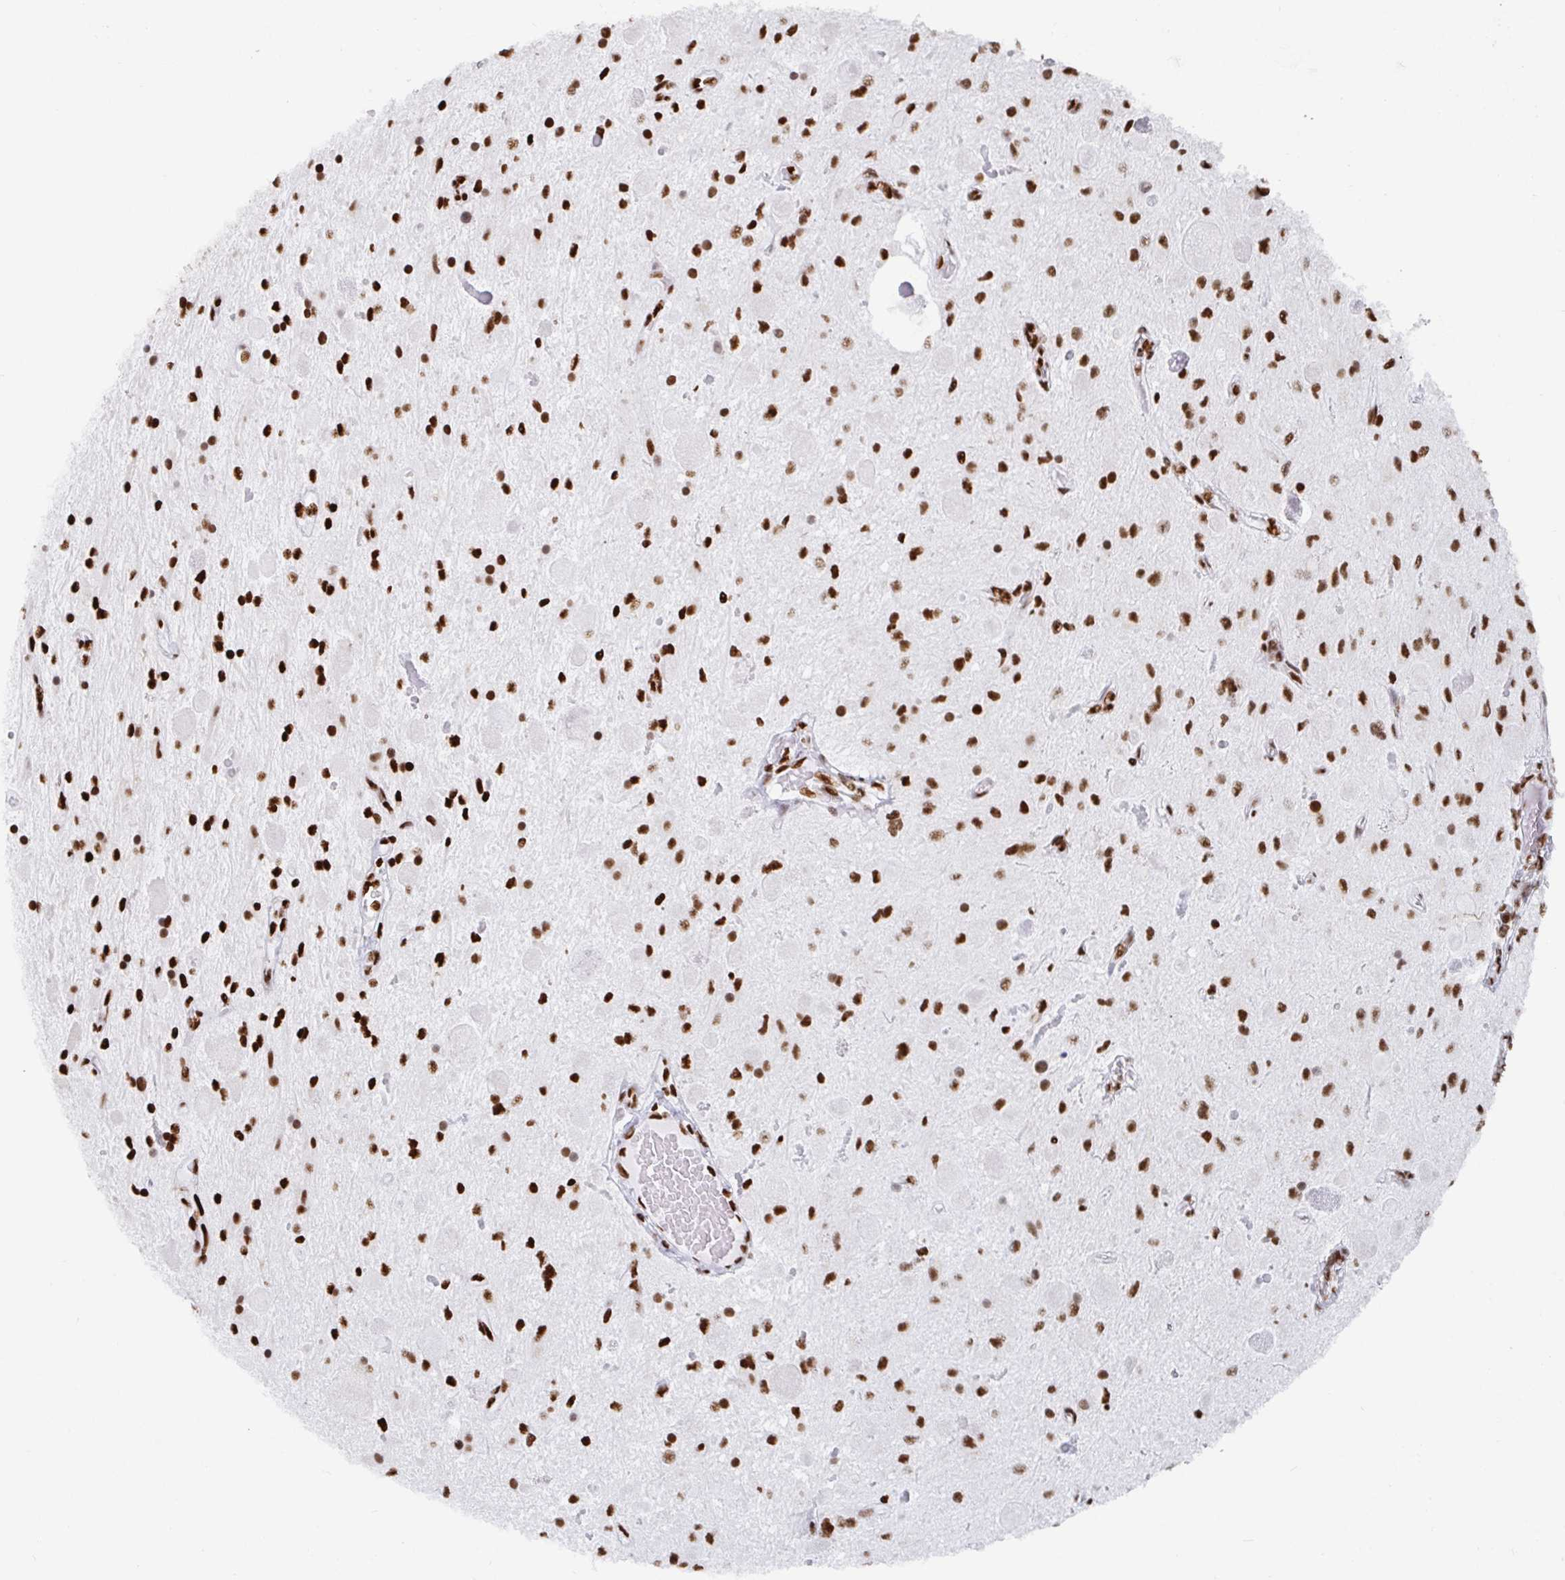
{"staining": {"intensity": "strong", "quantity": ">75%", "location": "nuclear"}, "tissue": "glioma", "cell_type": "Tumor cells", "image_type": "cancer", "snomed": [{"axis": "morphology", "description": "Glioma, malignant, Low grade"}, {"axis": "topography", "description": "Cerebellum"}], "caption": "Glioma stained with DAB immunohistochemistry demonstrates high levels of strong nuclear staining in approximately >75% of tumor cells.", "gene": "EWSR1", "patient": {"sex": "female", "age": 14}}